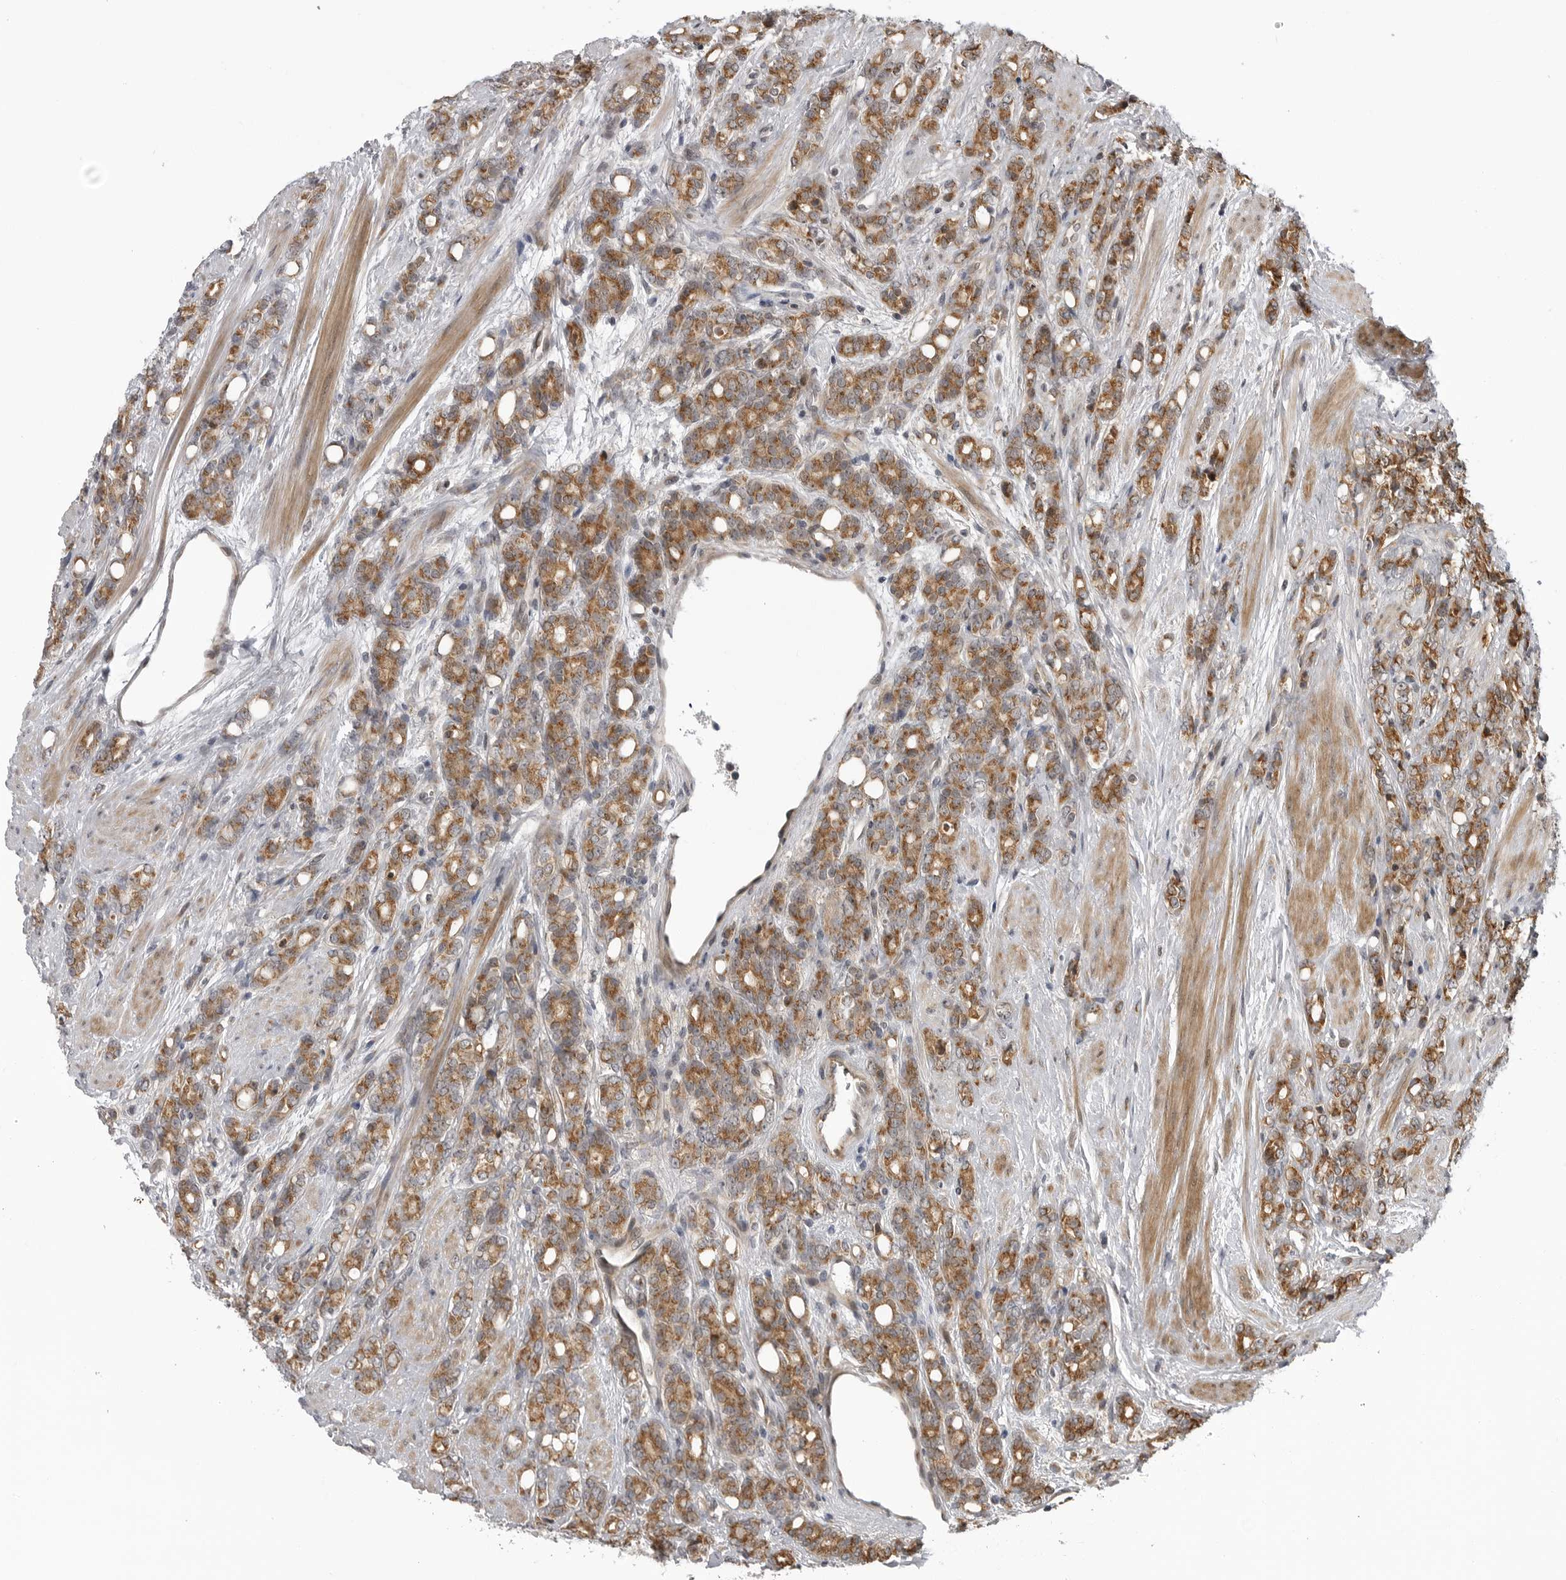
{"staining": {"intensity": "moderate", "quantity": ">75%", "location": "cytoplasmic/membranous"}, "tissue": "prostate cancer", "cell_type": "Tumor cells", "image_type": "cancer", "snomed": [{"axis": "morphology", "description": "Adenocarcinoma, High grade"}, {"axis": "topography", "description": "Prostate"}], "caption": "Protein staining of prostate cancer (high-grade adenocarcinoma) tissue shows moderate cytoplasmic/membranous expression in approximately >75% of tumor cells.", "gene": "LRRC45", "patient": {"sex": "male", "age": 62}}